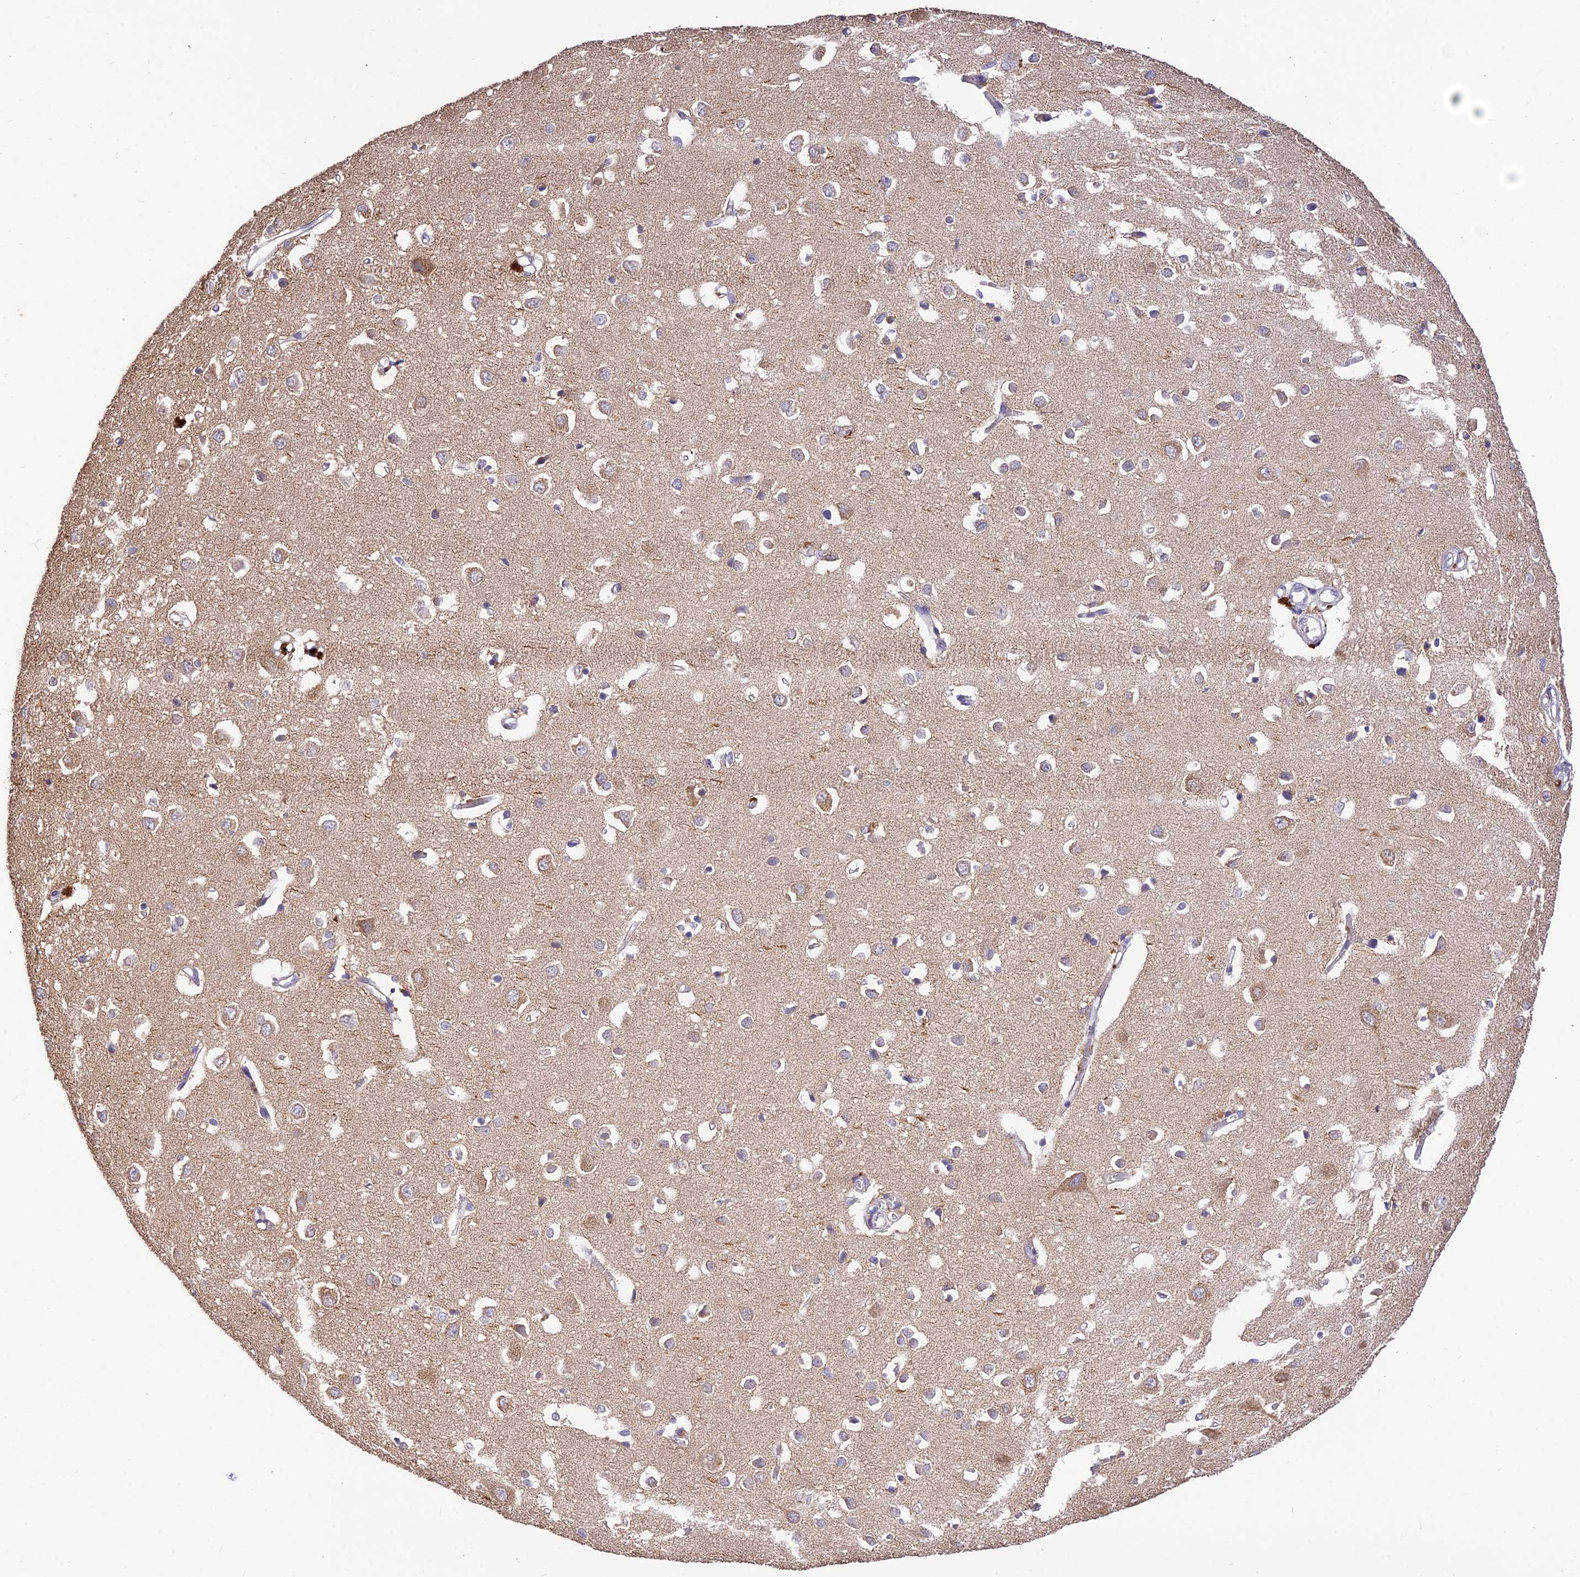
{"staining": {"intensity": "weak", "quantity": "25%-75%", "location": "cytoplasmic/membranous"}, "tissue": "cerebral cortex", "cell_type": "Endothelial cells", "image_type": "normal", "snomed": [{"axis": "morphology", "description": "Normal tissue, NOS"}, {"axis": "topography", "description": "Cerebral cortex"}], "caption": "IHC image of benign cerebral cortex: human cerebral cortex stained using immunohistochemistry (IHC) exhibits low levels of weak protein expression localized specifically in the cytoplasmic/membranous of endothelial cells, appearing as a cytoplasmic/membranous brown color.", "gene": "SDHD", "patient": {"sex": "female", "age": 64}}